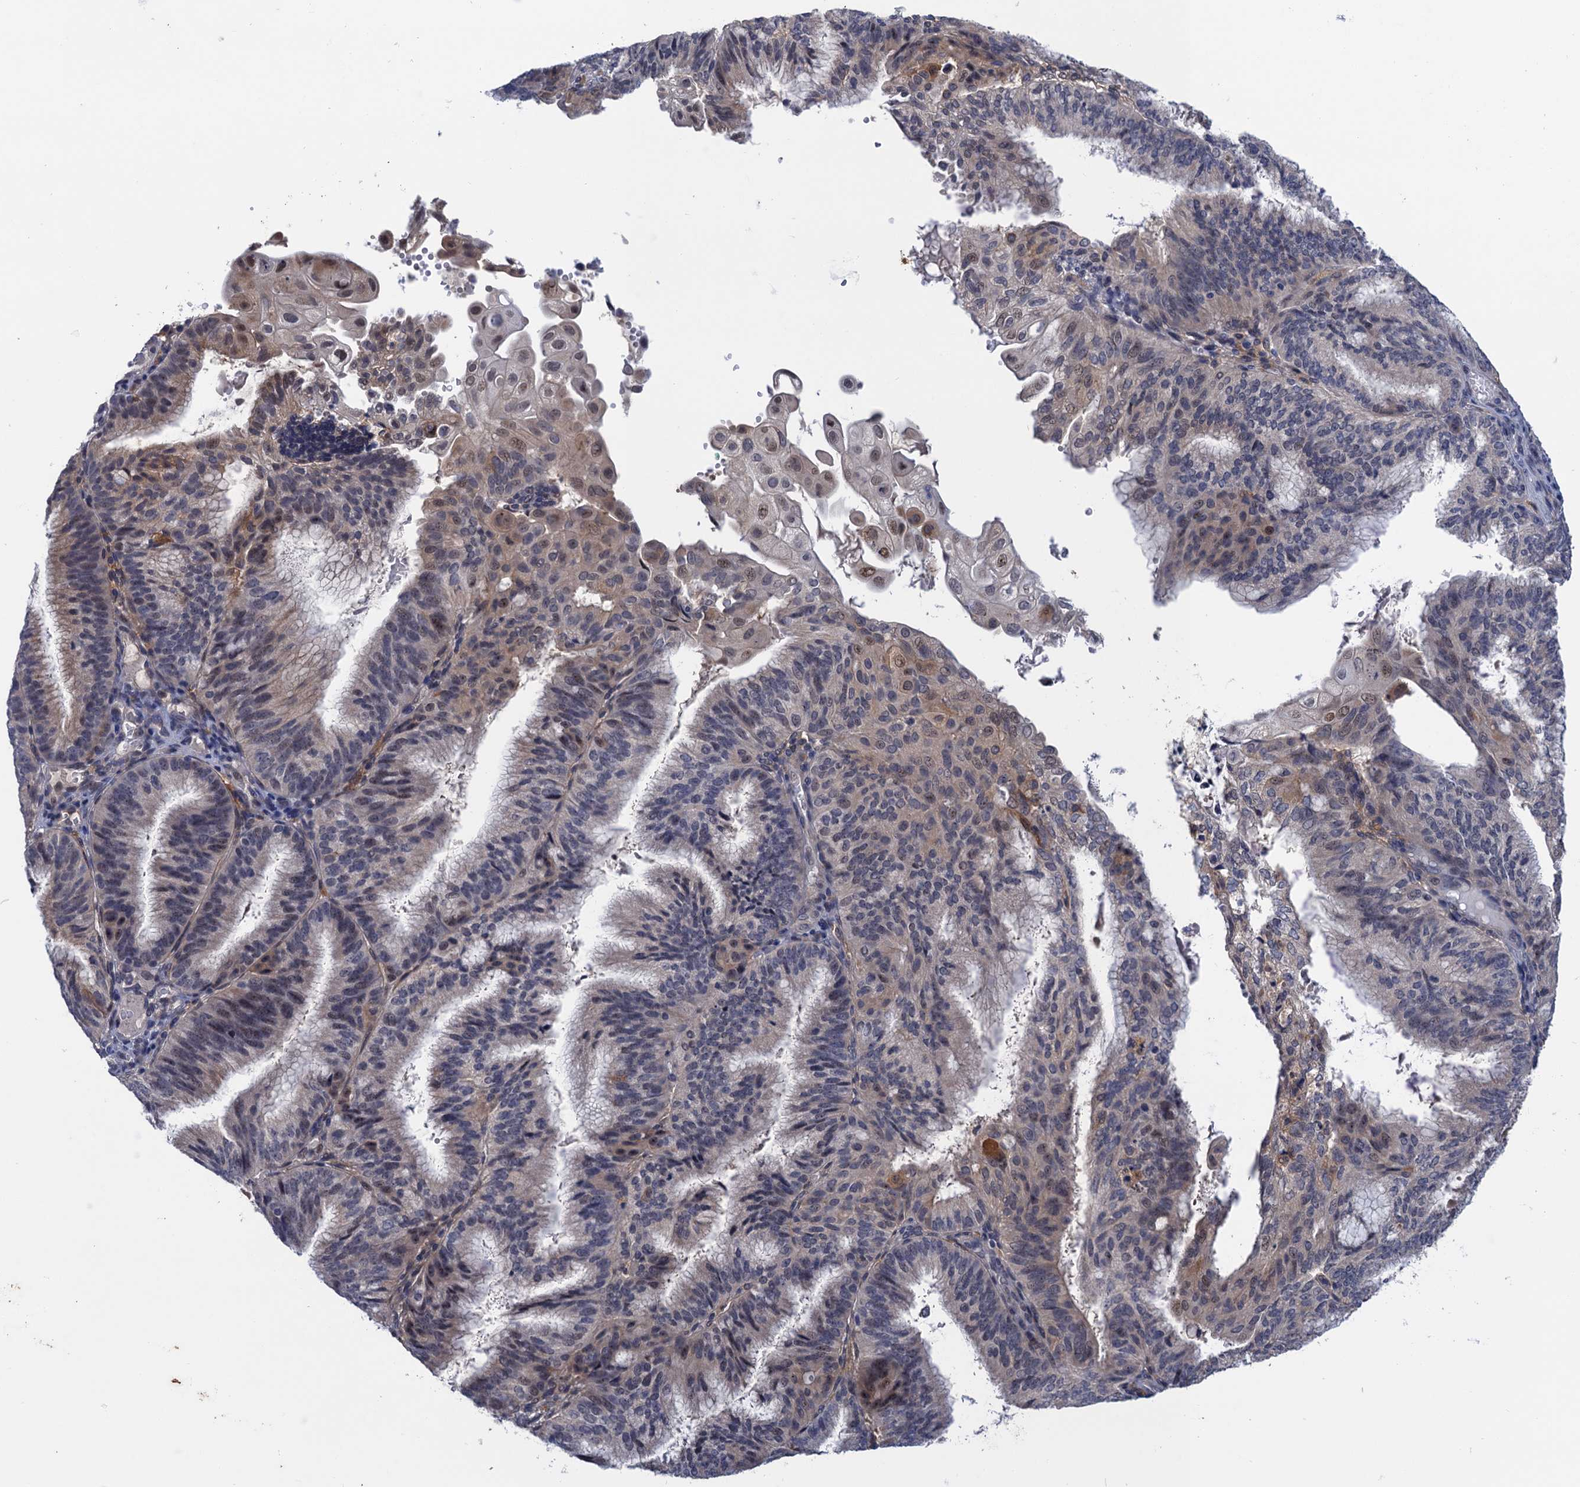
{"staining": {"intensity": "weak", "quantity": "<25%", "location": "nuclear"}, "tissue": "endometrial cancer", "cell_type": "Tumor cells", "image_type": "cancer", "snomed": [{"axis": "morphology", "description": "Adenocarcinoma, NOS"}, {"axis": "topography", "description": "Endometrium"}], "caption": "Protein analysis of adenocarcinoma (endometrial) displays no significant positivity in tumor cells. Nuclei are stained in blue.", "gene": "NEK8", "patient": {"sex": "female", "age": 49}}